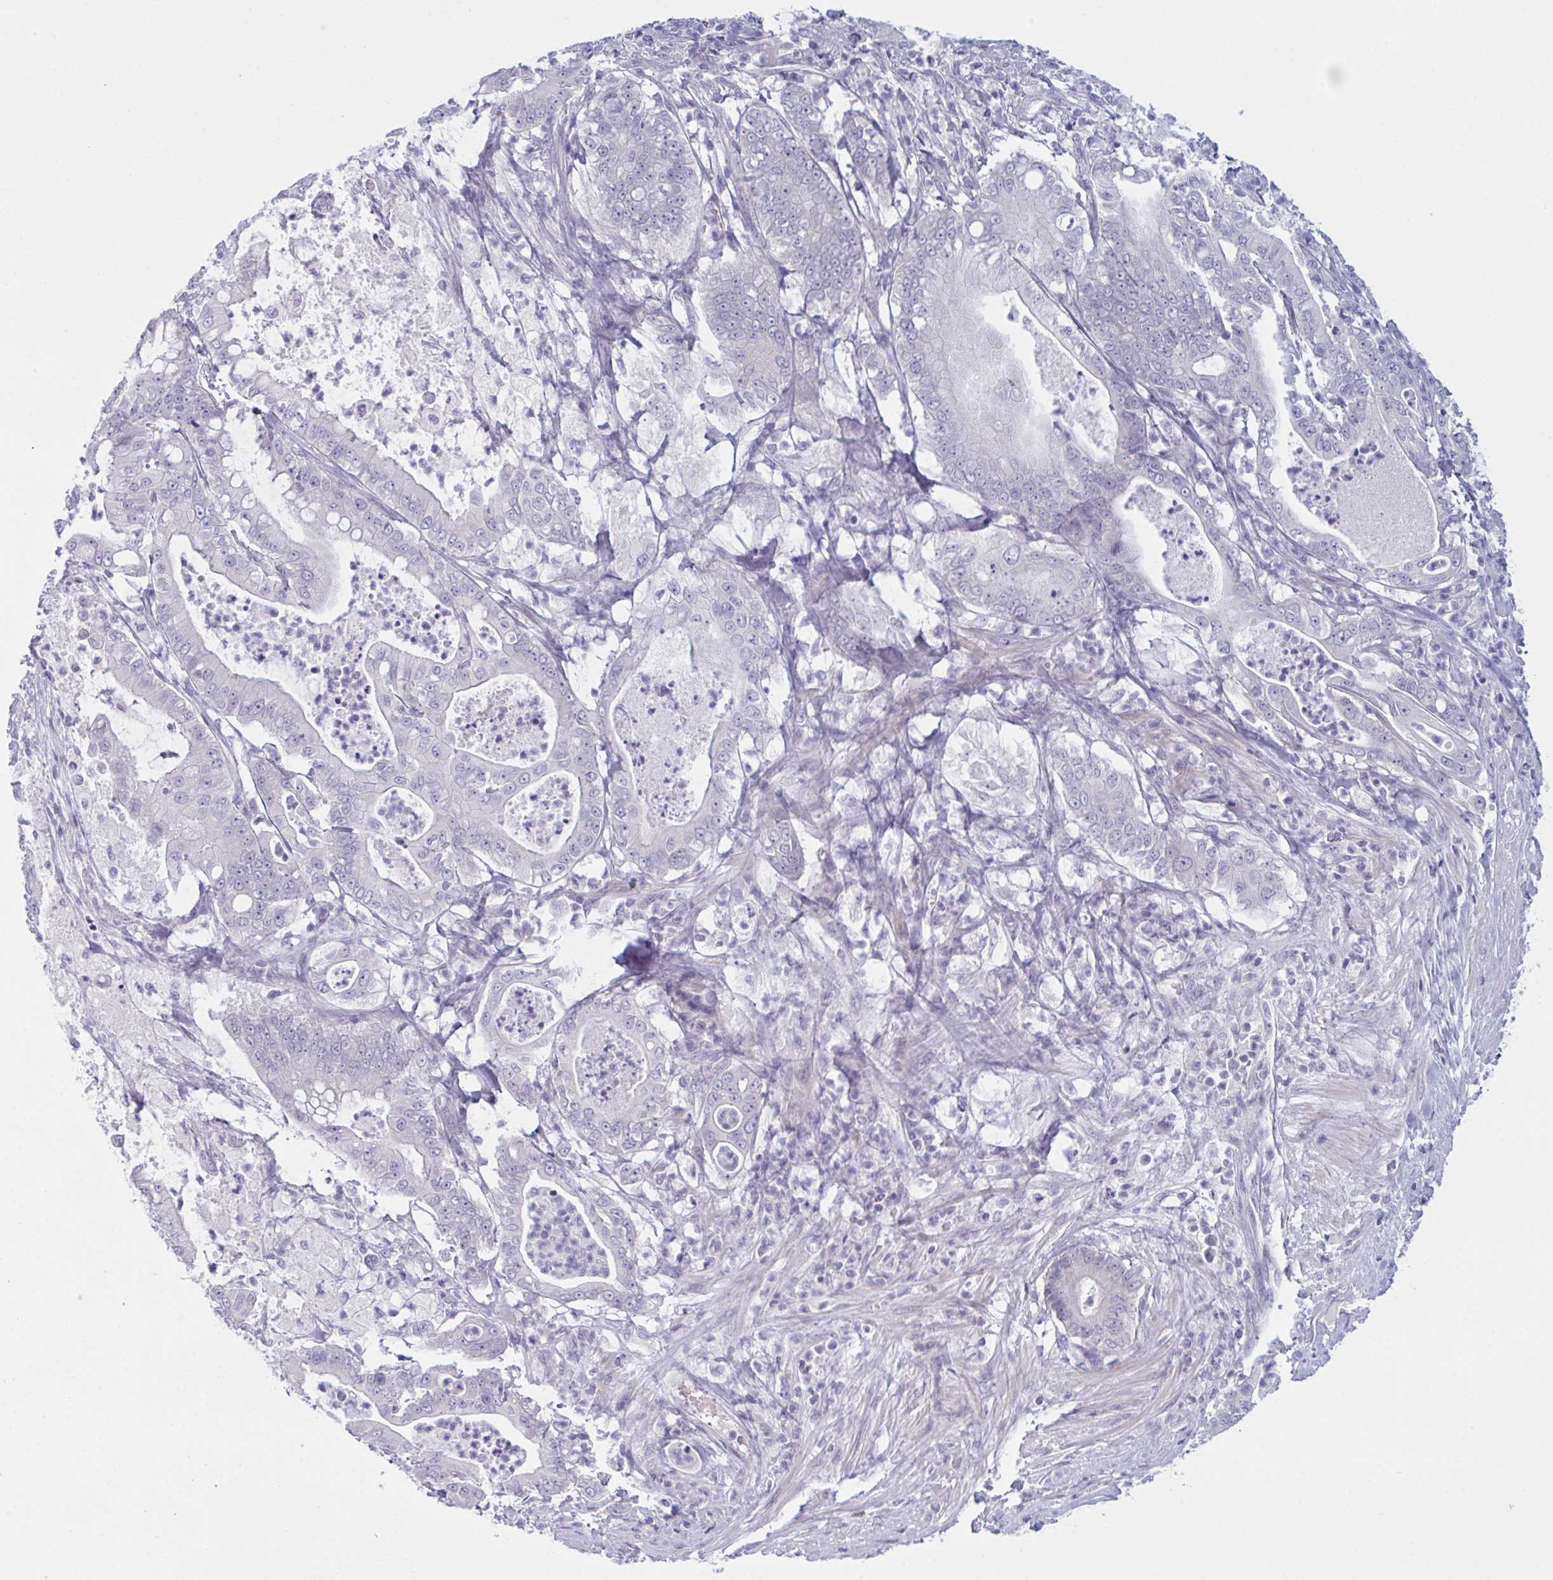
{"staining": {"intensity": "negative", "quantity": "none", "location": "none"}, "tissue": "pancreatic cancer", "cell_type": "Tumor cells", "image_type": "cancer", "snomed": [{"axis": "morphology", "description": "Adenocarcinoma, NOS"}, {"axis": "topography", "description": "Pancreas"}], "caption": "This is an immunohistochemistry micrograph of pancreatic adenocarcinoma. There is no expression in tumor cells.", "gene": "NAA30", "patient": {"sex": "male", "age": 71}}